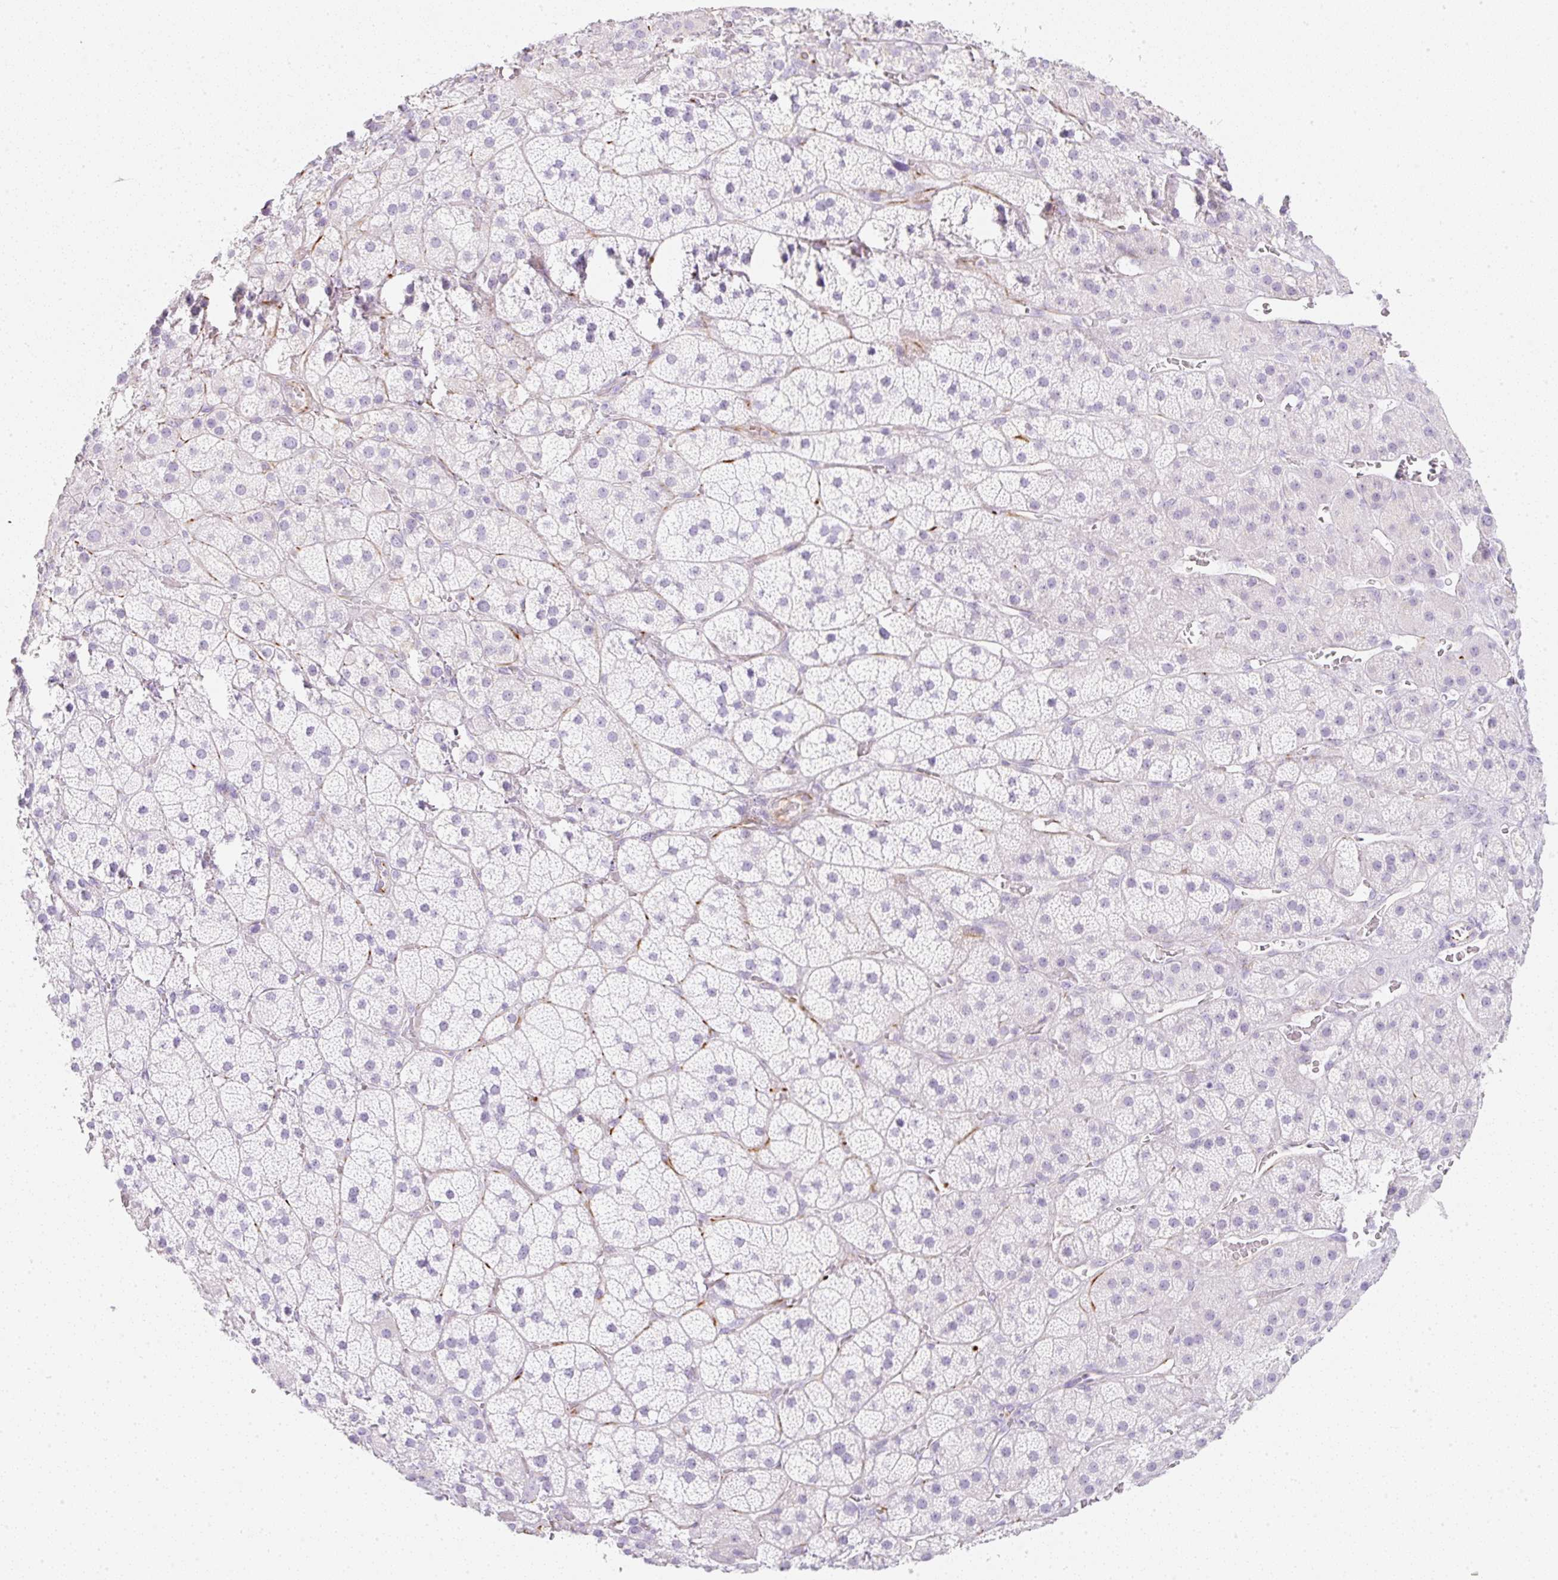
{"staining": {"intensity": "negative", "quantity": "none", "location": "none"}, "tissue": "adrenal gland", "cell_type": "Glandular cells", "image_type": "normal", "snomed": [{"axis": "morphology", "description": "Normal tissue, NOS"}, {"axis": "topography", "description": "Adrenal gland"}], "caption": "IHC of benign human adrenal gland reveals no expression in glandular cells. (DAB (3,3'-diaminobenzidine) immunohistochemistry with hematoxylin counter stain).", "gene": "ZNF689", "patient": {"sex": "male", "age": 57}}